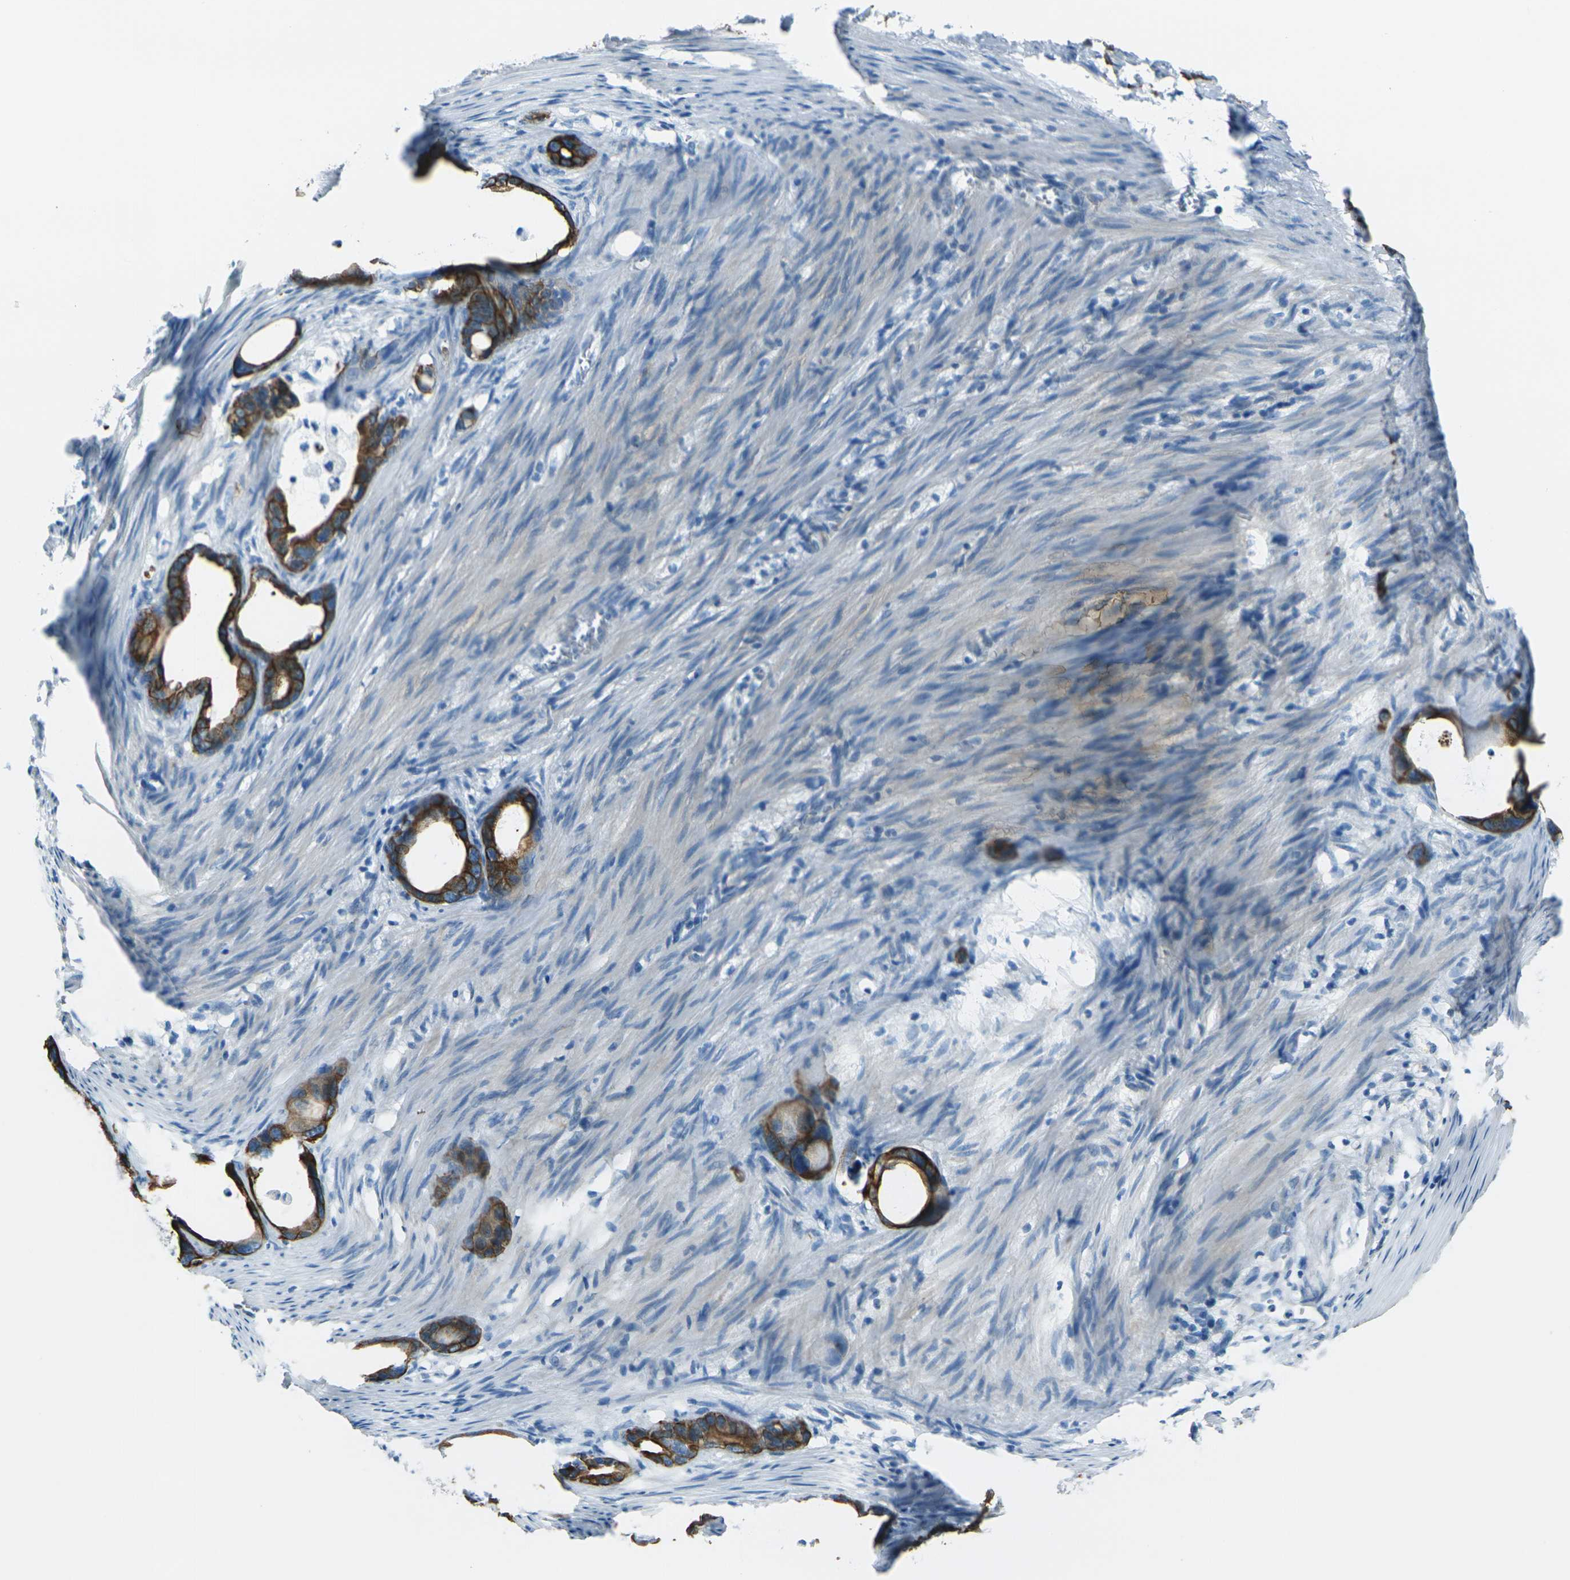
{"staining": {"intensity": "strong", "quantity": ">75%", "location": "cytoplasmic/membranous"}, "tissue": "stomach cancer", "cell_type": "Tumor cells", "image_type": "cancer", "snomed": [{"axis": "morphology", "description": "Adenocarcinoma, NOS"}, {"axis": "topography", "description": "Stomach"}], "caption": "An image showing strong cytoplasmic/membranous expression in about >75% of tumor cells in stomach adenocarcinoma, as visualized by brown immunohistochemical staining.", "gene": "ANKRD46", "patient": {"sex": "female", "age": 75}}